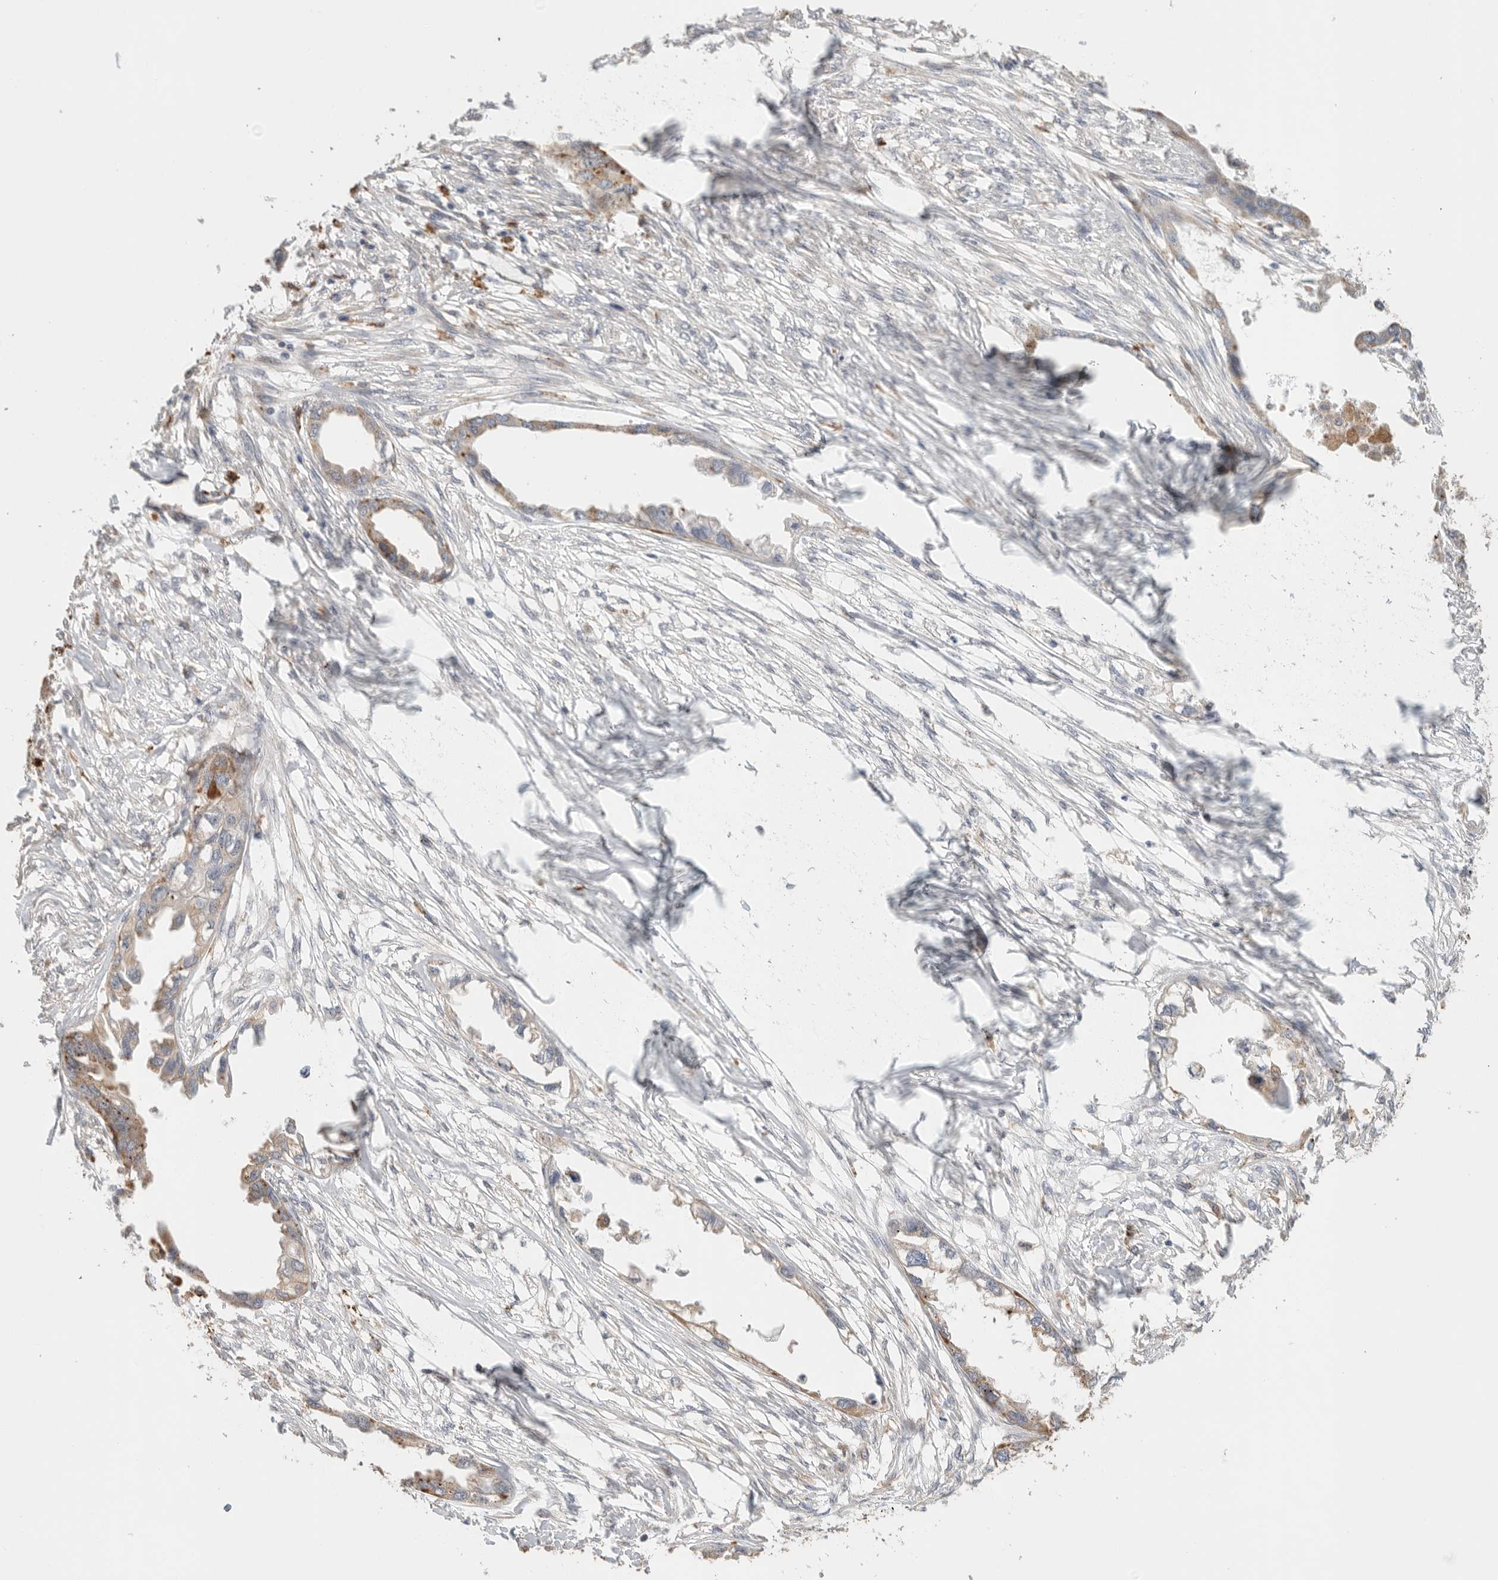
{"staining": {"intensity": "weak", "quantity": ">75%", "location": "cytoplasmic/membranous"}, "tissue": "endometrial cancer", "cell_type": "Tumor cells", "image_type": "cancer", "snomed": [{"axis": "morphology", "description": "Adenocarcinoma, NOS"}, {"axis": "morphology", "description": "Adenocarcinoma, metastatic, NOS"}, {"axis": "topography", "description": "Adipose tissue"}, {"axis": "topography", "description": "Endometrium"}], "caption": "Immunohistochemistry image of endometrial adenocarcinoma stained for a protein (brown), which reveals low levels of weak cytoplasmic/membranous staining in approximately >75% of tumor cells.", "gene": "GGH", "patient": {"sex": "female", "age": 67}}